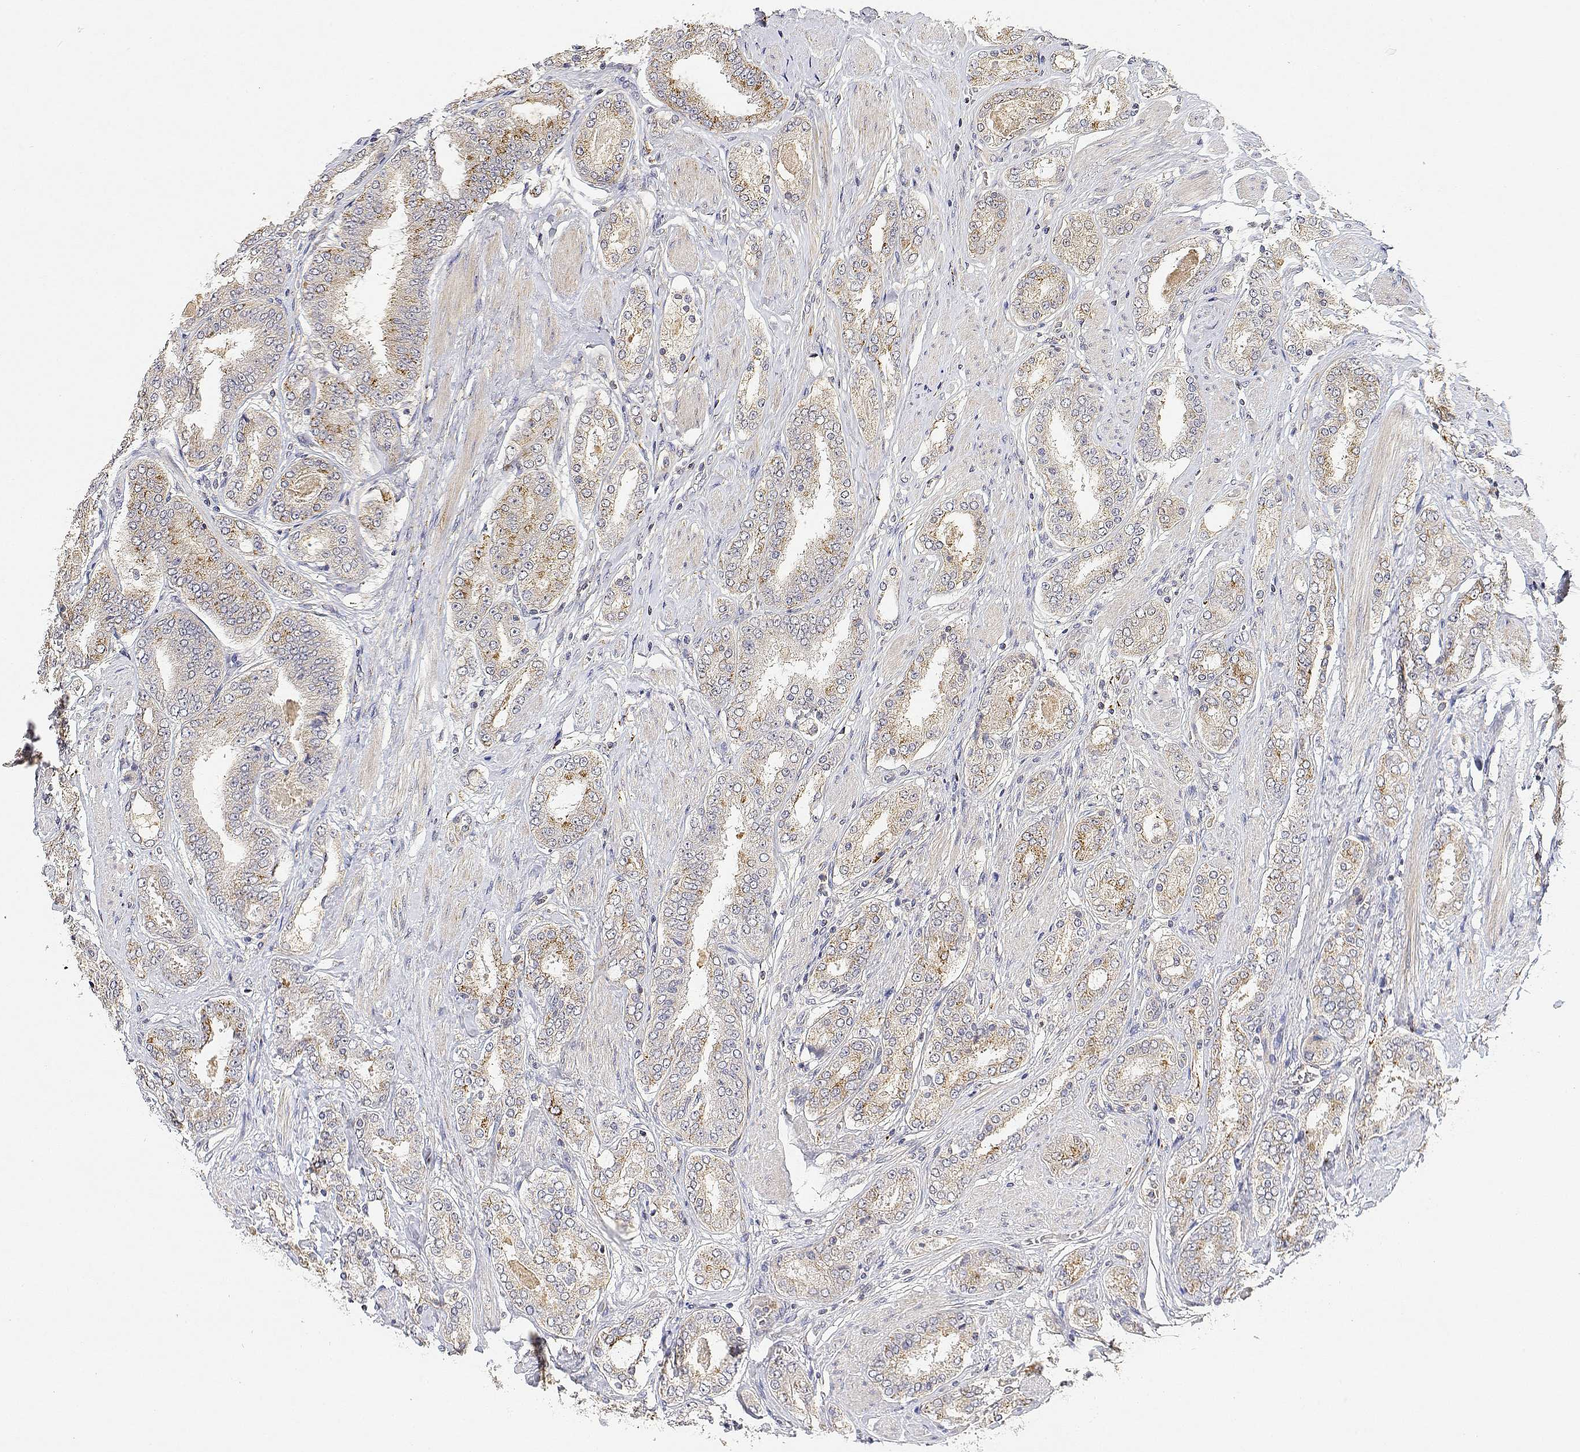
{"staining": {"intensity": "moderate", "quantity": "25%-75%", "location": "cytoplasmic/membranous"}, "tissue": "prostate cancer", "cell_type": "Tumor cells", "image_type": "cancer", "snomed": [{"axis": "morphology", "description": "Adenocarcinoma, High grade"}, {"axis": "topography", "description": "Prostate"}], "caption": "Human high-grade adenocarcinoma (prostate) stained with a protein marker displays moderate staining in tumor cells.", "gene": "LONRF3", "patient": {"sex": "male", "age": 63}}